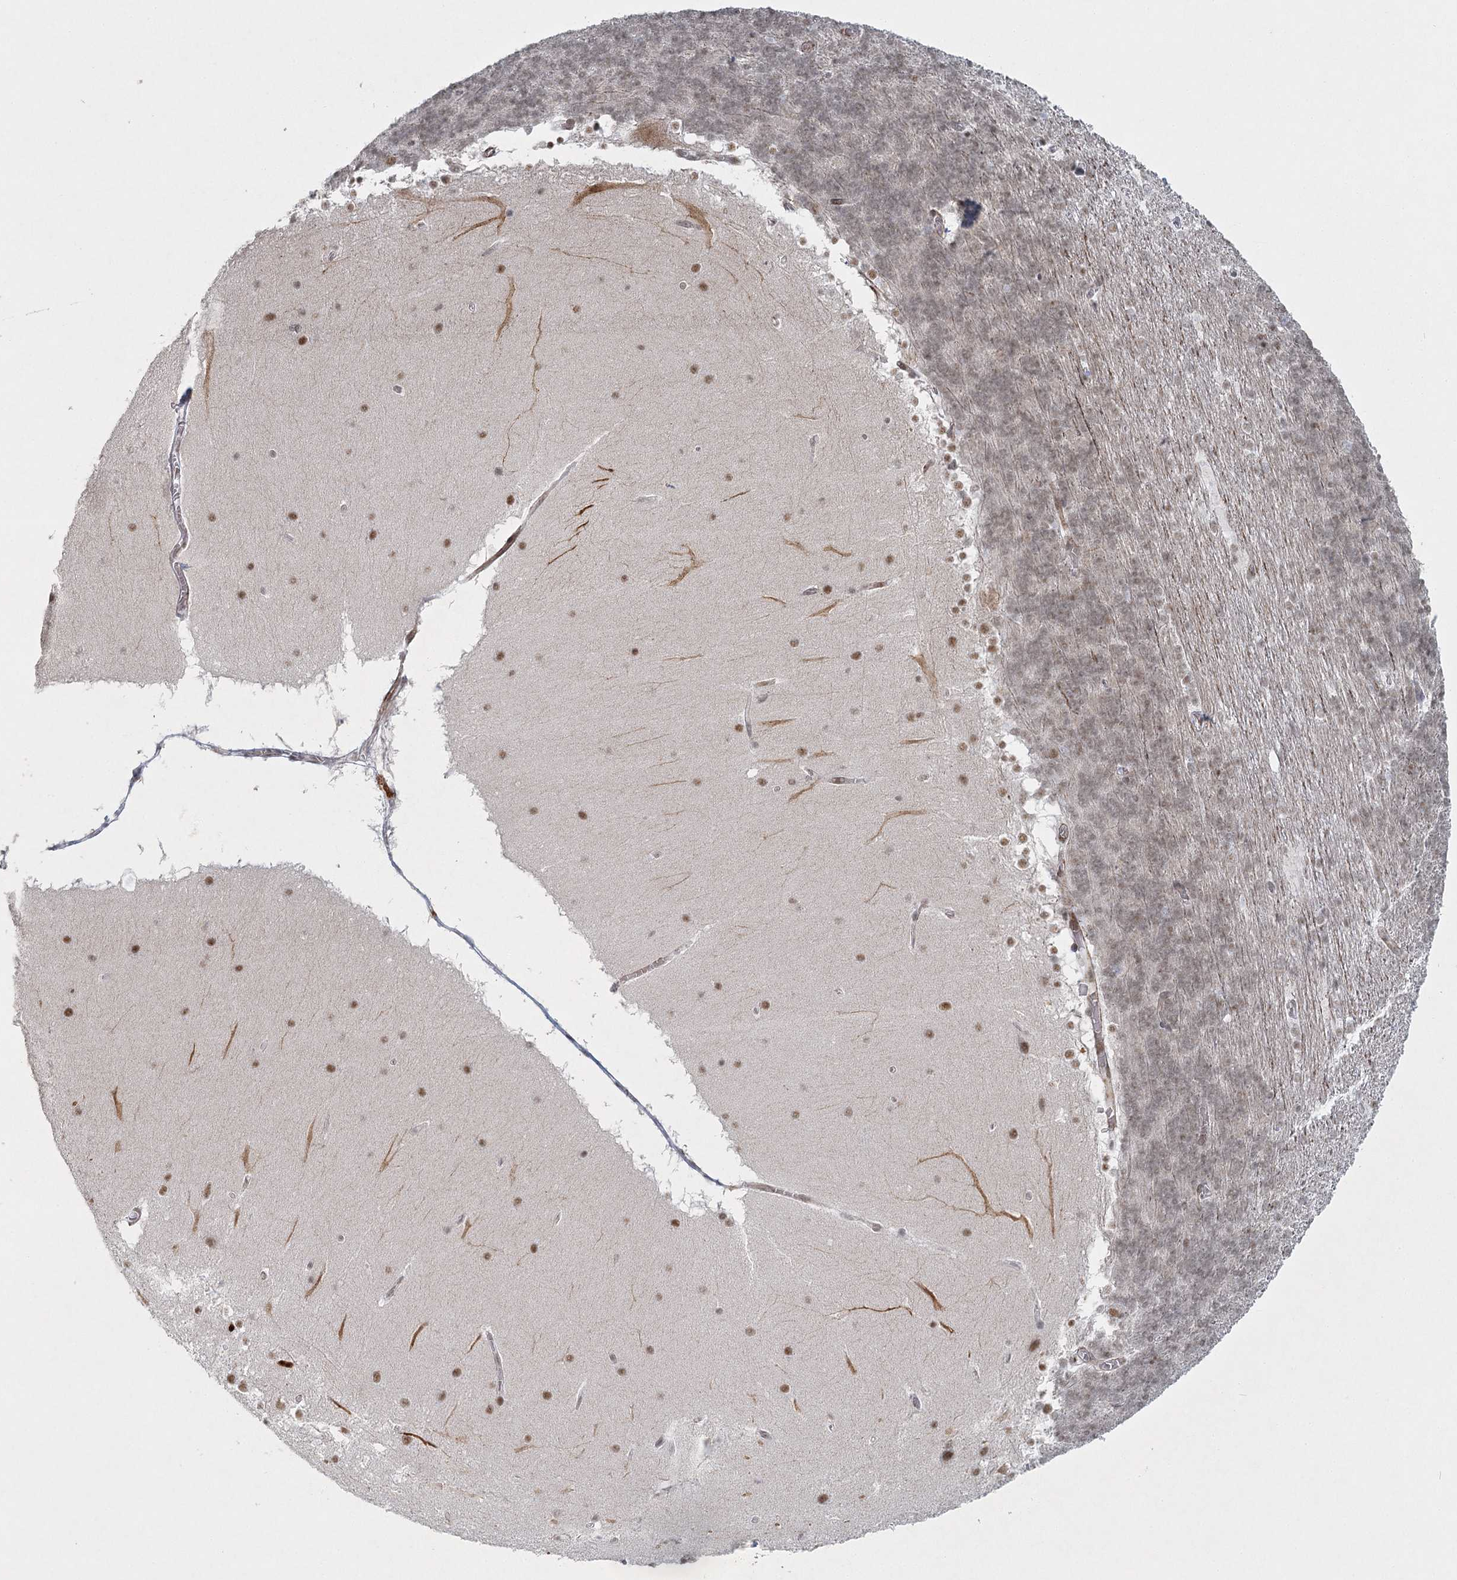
{"staining": {"intensity": "weak", "quantity": "25%-75%", "location": "nuclear"}, "tissue": "cerebellum", "cell_type": "Cells in granular layer", "image_type": "normal", "snomed": [{"axis": "morphology", "description": "Normal tissue, NOS"}, {"axis": "topography", "description": "Cerebellum"}], "caption": "Weak nuclear expression is present in approximately 25%-75% of cells in granular layer in benign cerebellum.", "gene": "U2SURP", "patient": {"sex": "female", "age": 19}}